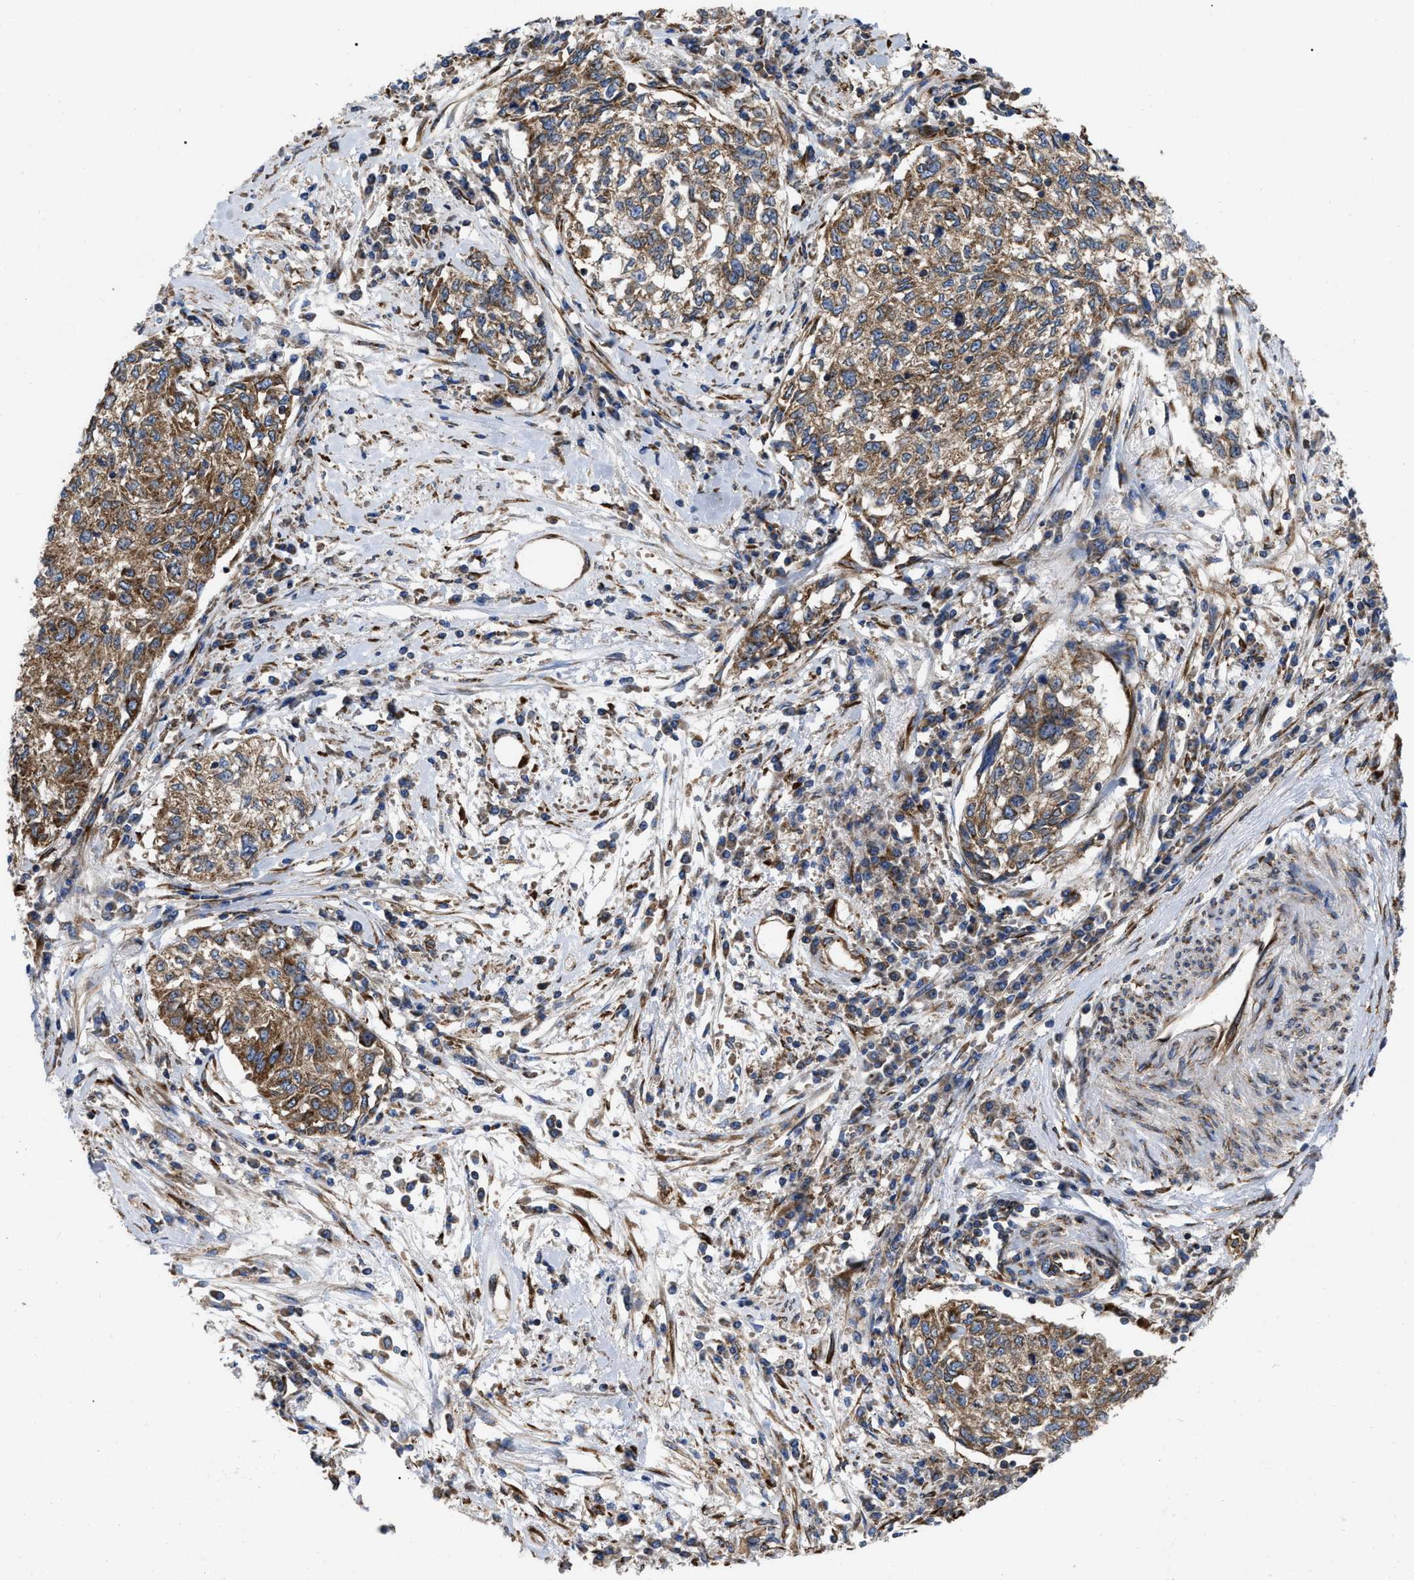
{"staining": {"intensity": "moderate", "quantity": ">75%", "location": "cytoplasmic/membranous"}, "tissue": "cervical cancer", "cell_type": "Tumor cells", "image_type": "cancer", "snomed": [{"axis": "morphology", "description": "Squamous cell carcinoma, NOS"}, {"axis": "topography", "description": "Cervix"}], "caption": "Protein staining reveals moderate cytoplasmic/membranous positivity in approximately >75% of tumor cells in cervical squamous cell carcinoma.", "gene": "FAM120A", "patient": {"sex": "female", "age": 57}}